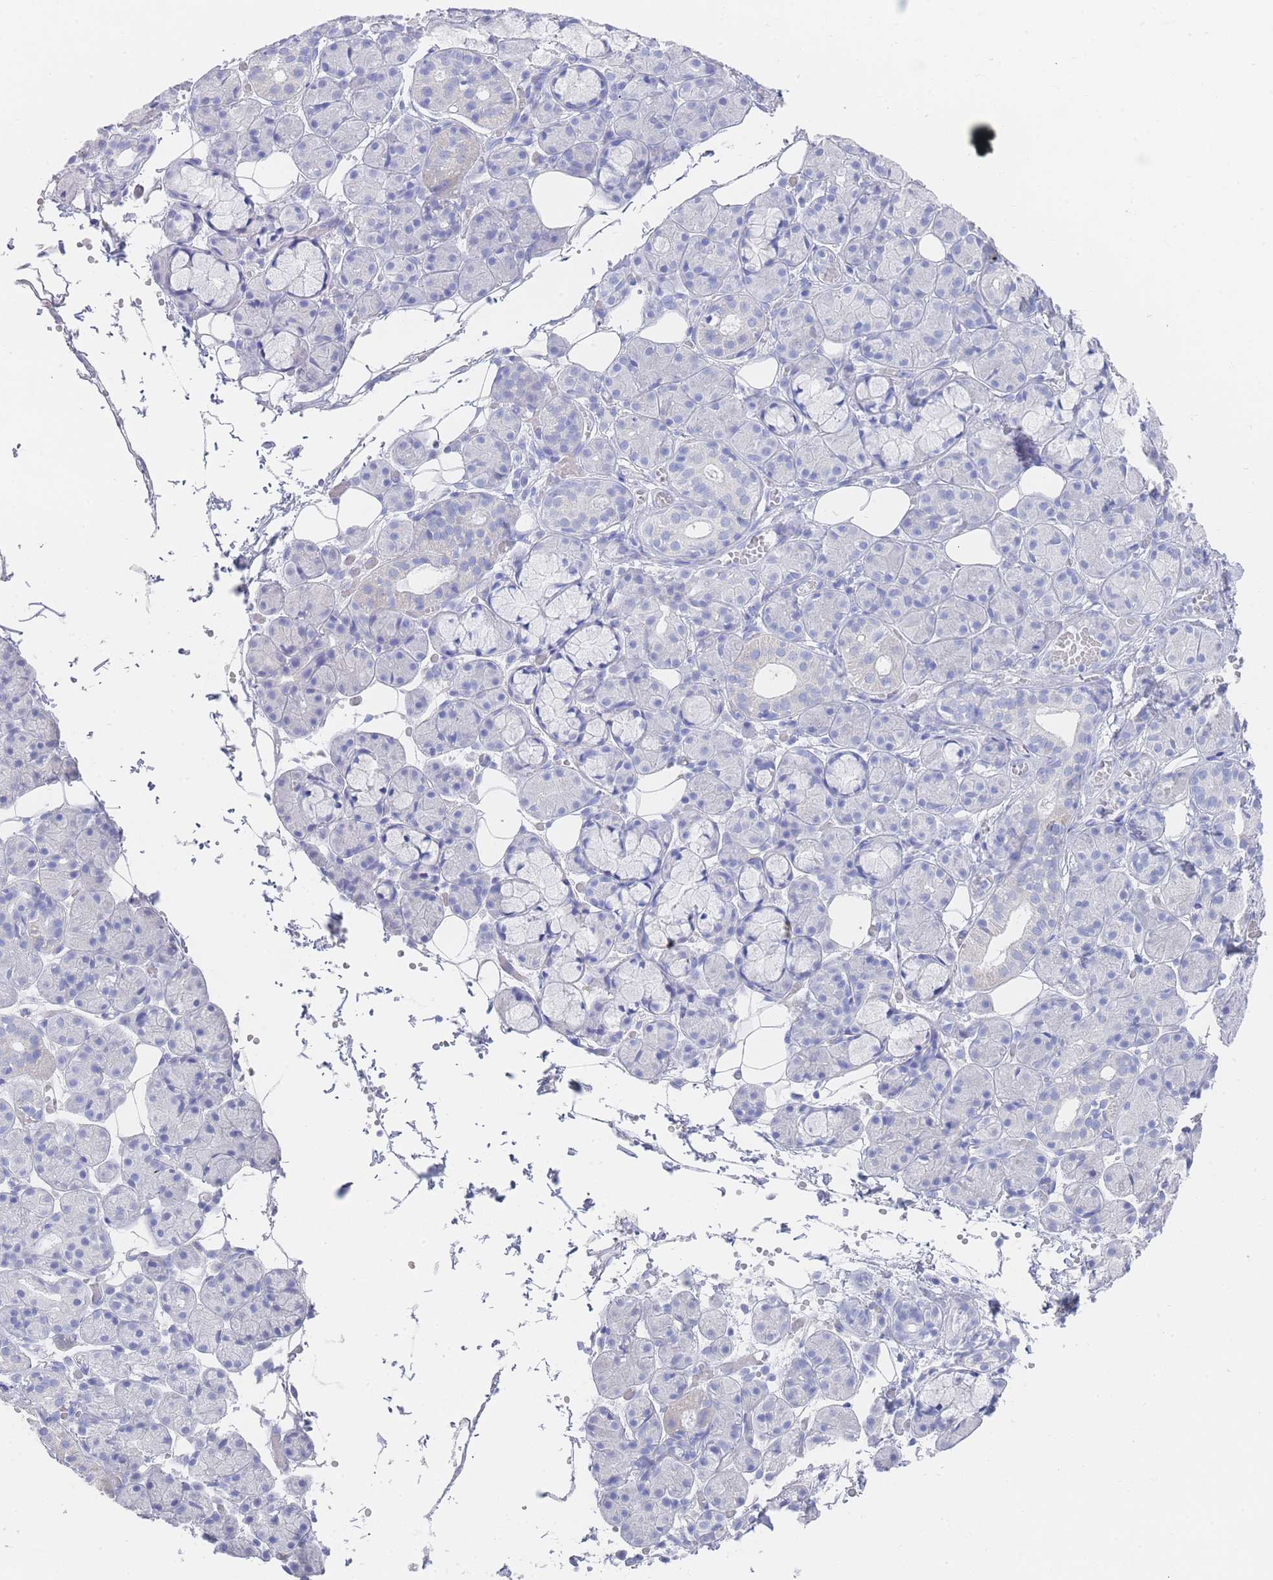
{"staining": {"intensity": "negative", "quantity": "none", "location": "none"}, "tissue": "salivary gland", "cell_type": "Glandular cells", "image_type": "normal", "snomed": [{"axis": "morphology", "description": "Normal tissue, NOS"}, {"axis": "topography", "description": "Salivary gland"}], "caption": "The histopathology image demonstrates no significant positivity in glandular cells of salivary gland. The staining was performed using DAB to visualize the protein expression in brown, while the nuclei were stained in blue with hematoxylin (Magnification: 20x).", "gene": "LRRC37A2", "patient": {"sex": "male", "age": 63}}